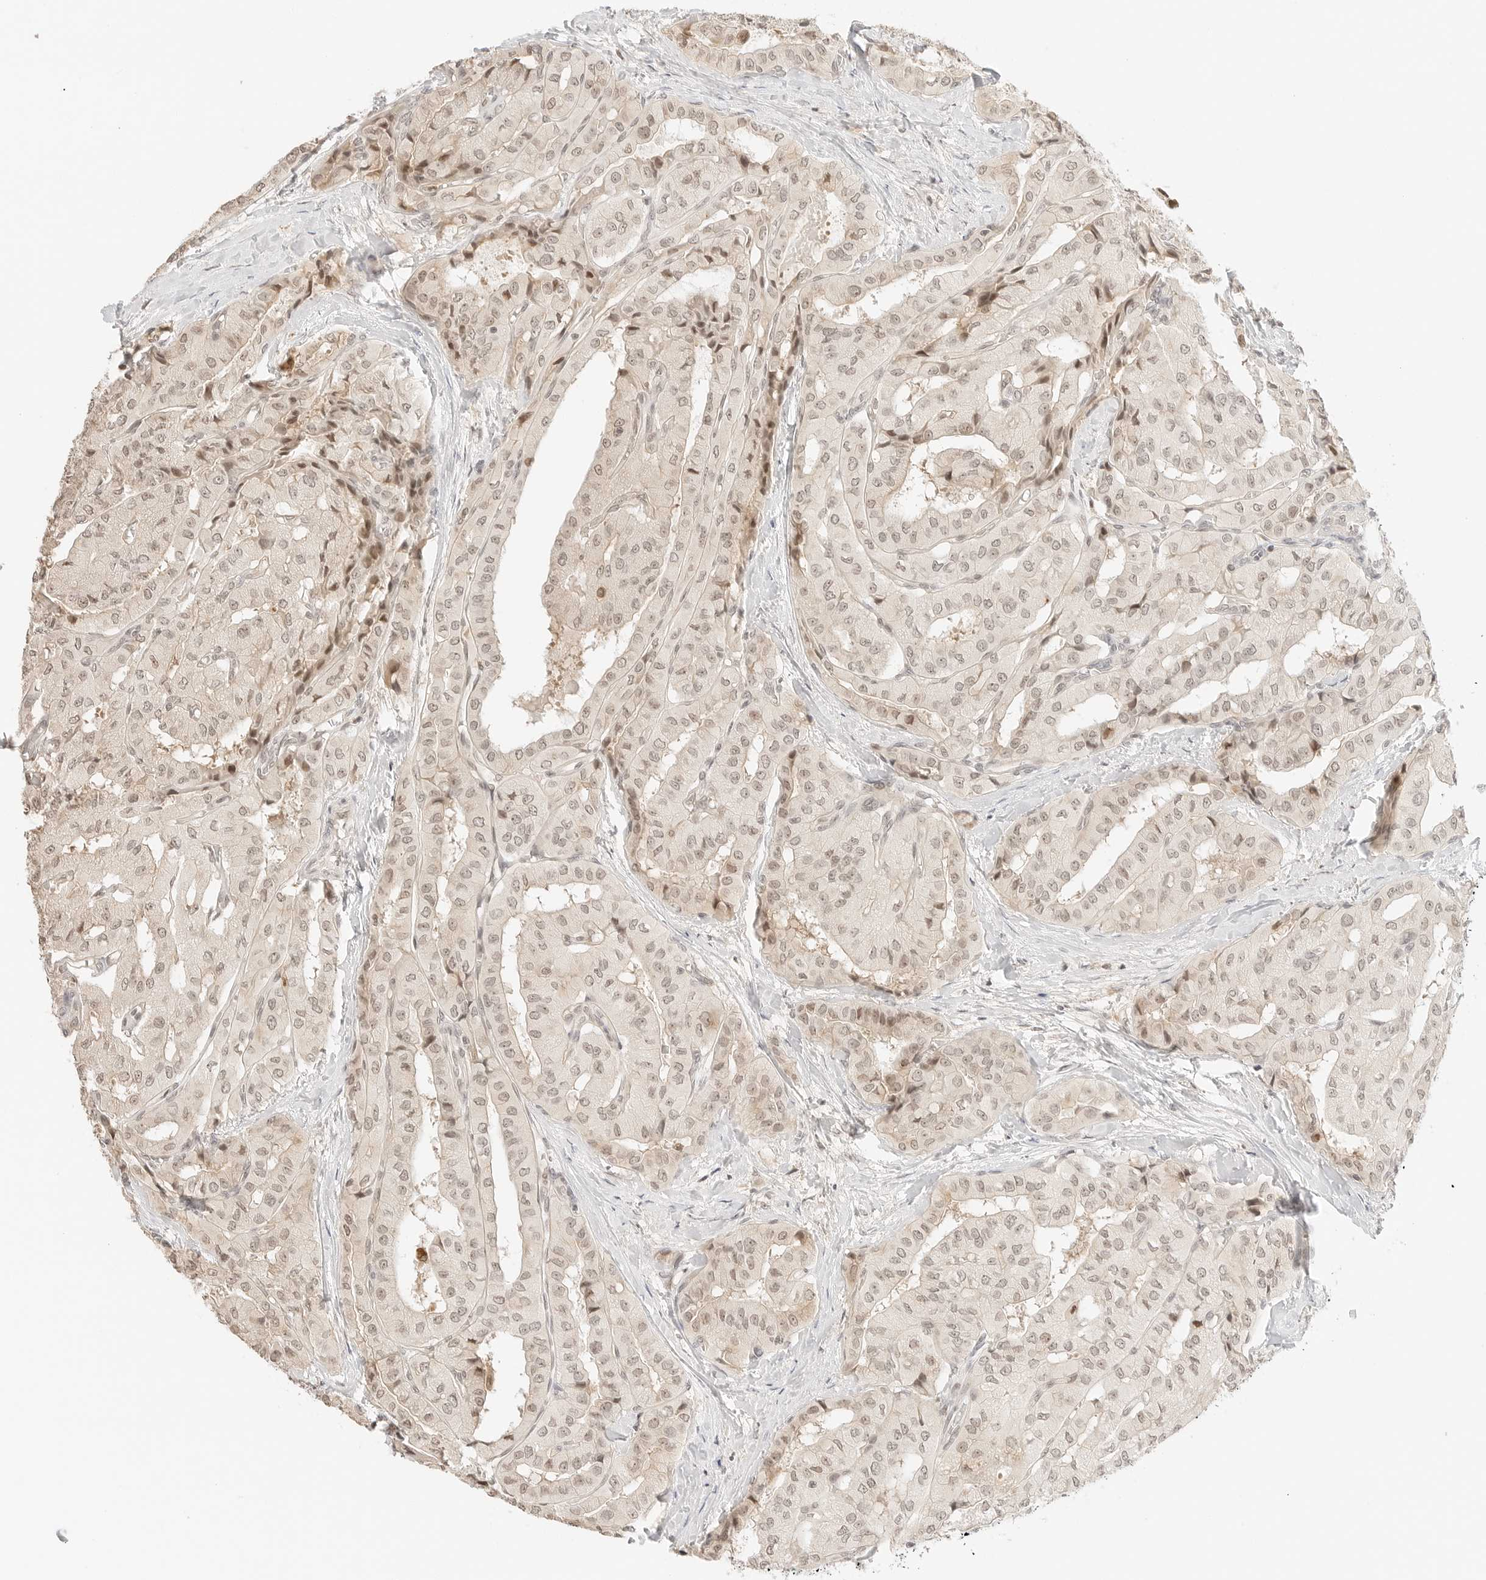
{"staining": {"intensity": "weak", "quantity": "25%-75%", "location": "nuclear"}, "tissue": "thyroid cancer", "cell_type": "Tumor cells", "image_type": "cancer", "snomed": [{"axis": "morphology", "description": "Papillary adenocarcinoma, NOS"}, {"axis": "topography", "description": "Thyroid gland"}], "caption": "About 25%-75% of tumor cells in human thyroid papillary adenocarcinoma display weak nuclear protein staining as visualized by brown immunohistochemical staining.", "gene": "RPS6KL1", "patient": {"sex": "female", "age": 59}}